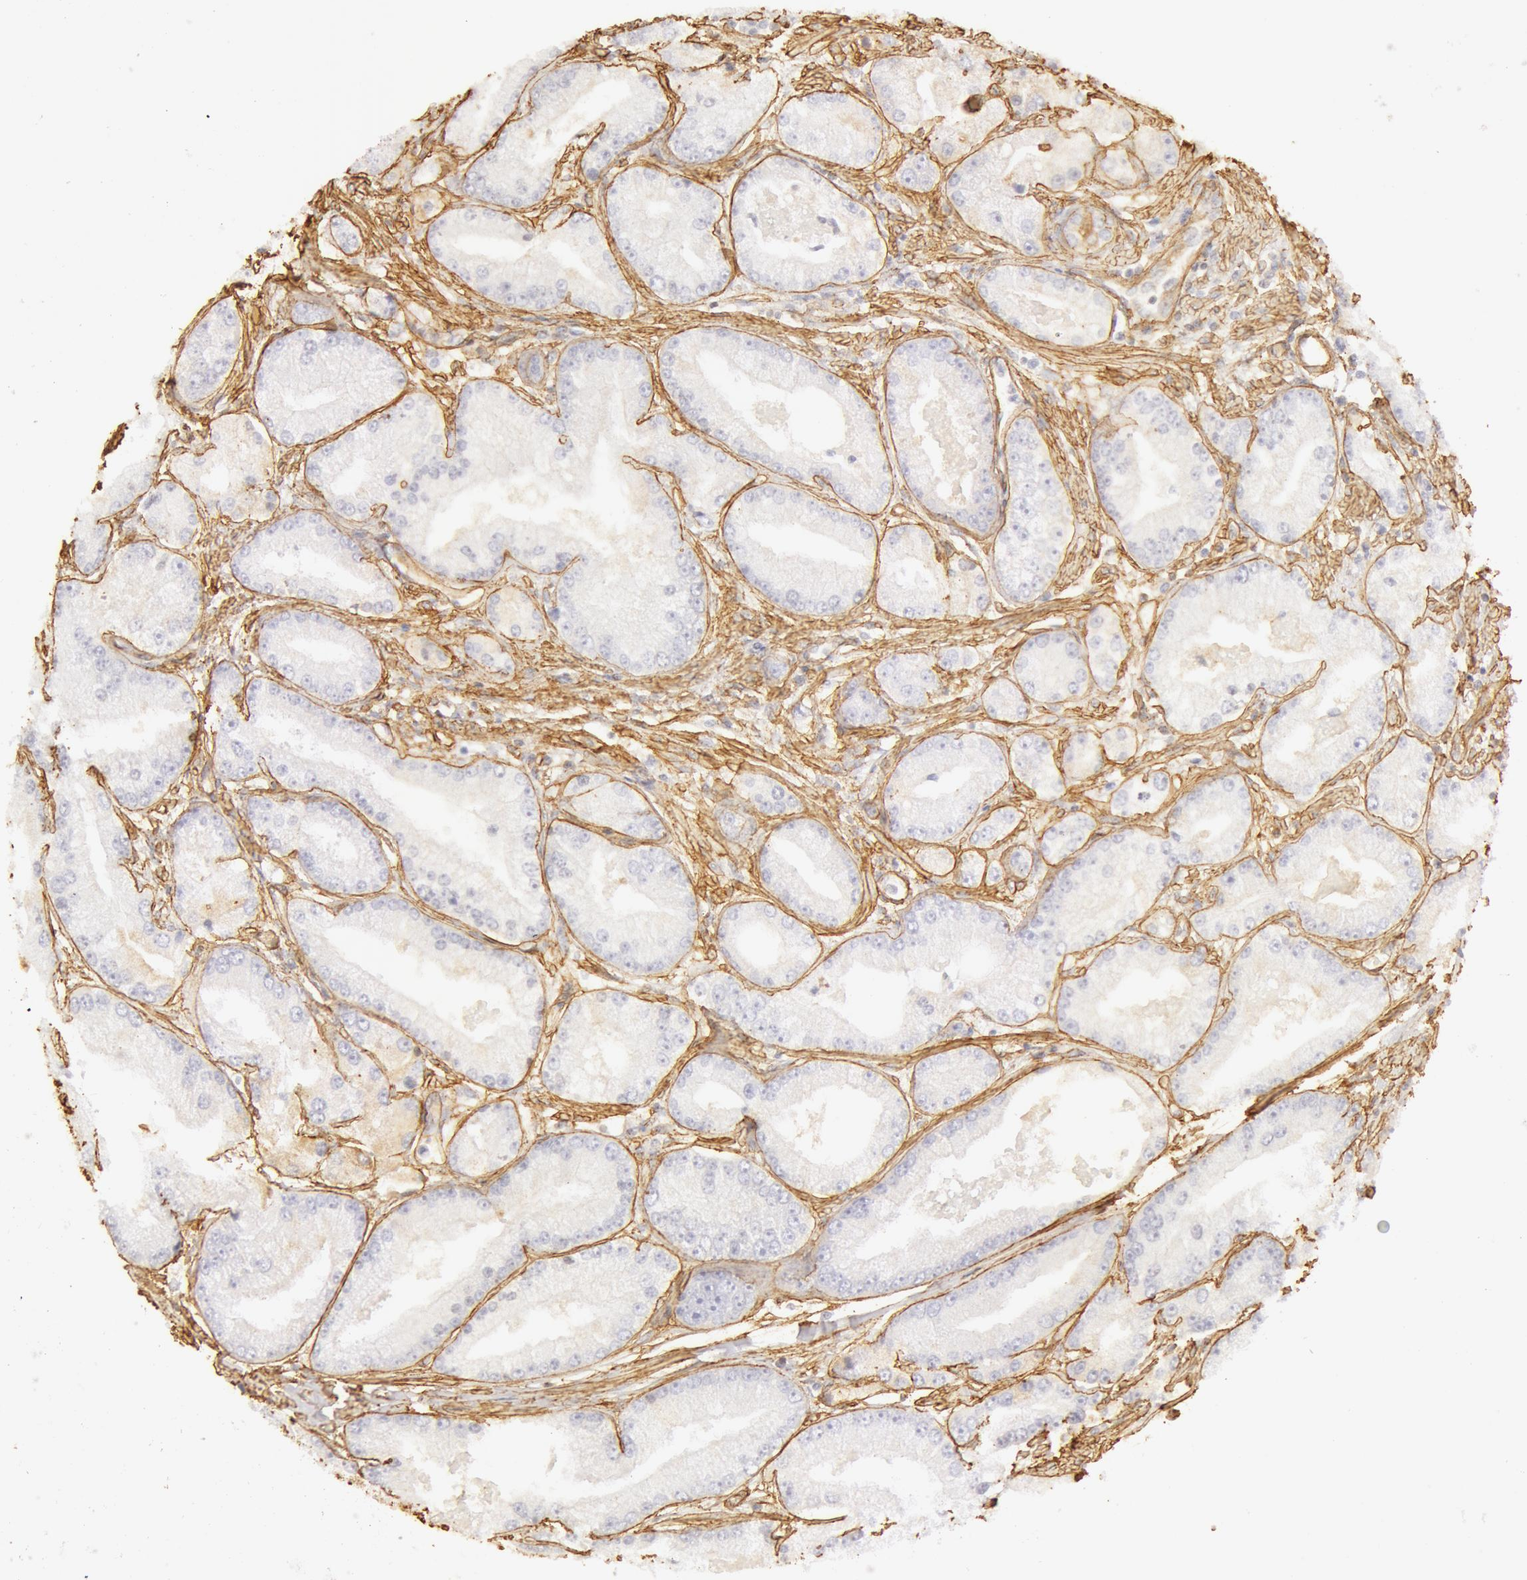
{"staining": {"intensity": "negative", "quantity": "none", "location": "none"}, "tissue": "prostate cancer", "cell_type": "Tumor cells", "image_type": "cancer", "snomed": [{"axis": "morphology", "description": "Adenocarcinoma, Medium grade"}, {"axis": "topography", "description": "Prostate"}], "caption": "A photomicrograph of human prostate cancer (adenocarcinoma (medium-grade)) is negative for staining in tumor cells.", "gene": "COL4A1", "patient": {"sex": "male", "age": 72}}